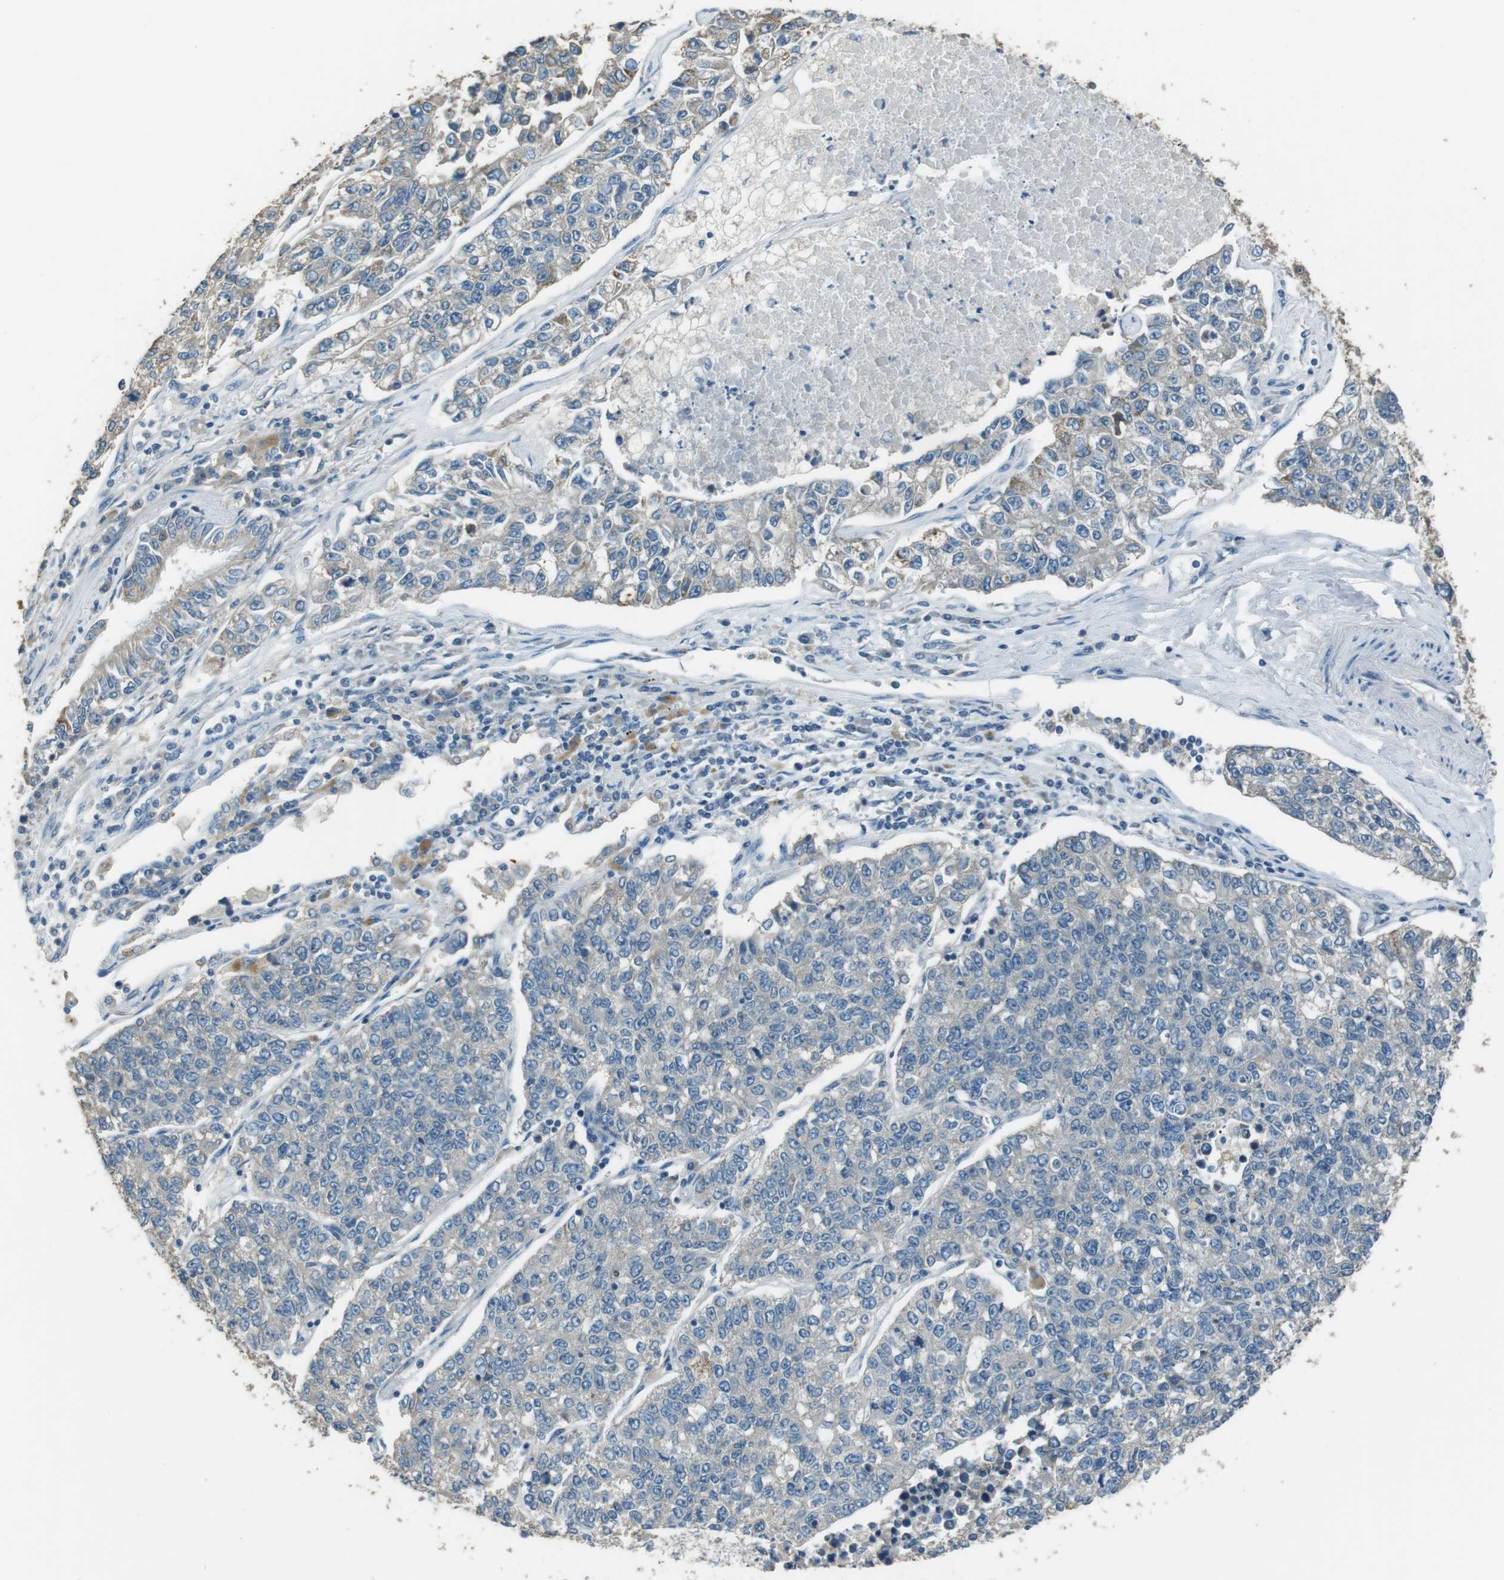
{"staining": {"intensity": "negative", "quantity": "none", "location": "none"}, "tissue": "lung cancer", "cell_type": "Tumor cells", "image_type": "cancer", "snomed": [{"axis": "morphology", "description": "Adenocarcinoma, NOS"}, {"axis": "topography", "description": "Lung"}], "caption": "The image displays no significant expression in tumor cells of adenocarcinoma (lung).", "gene": "MFAP3", "patient": {"sex": "male", "age": 49}}